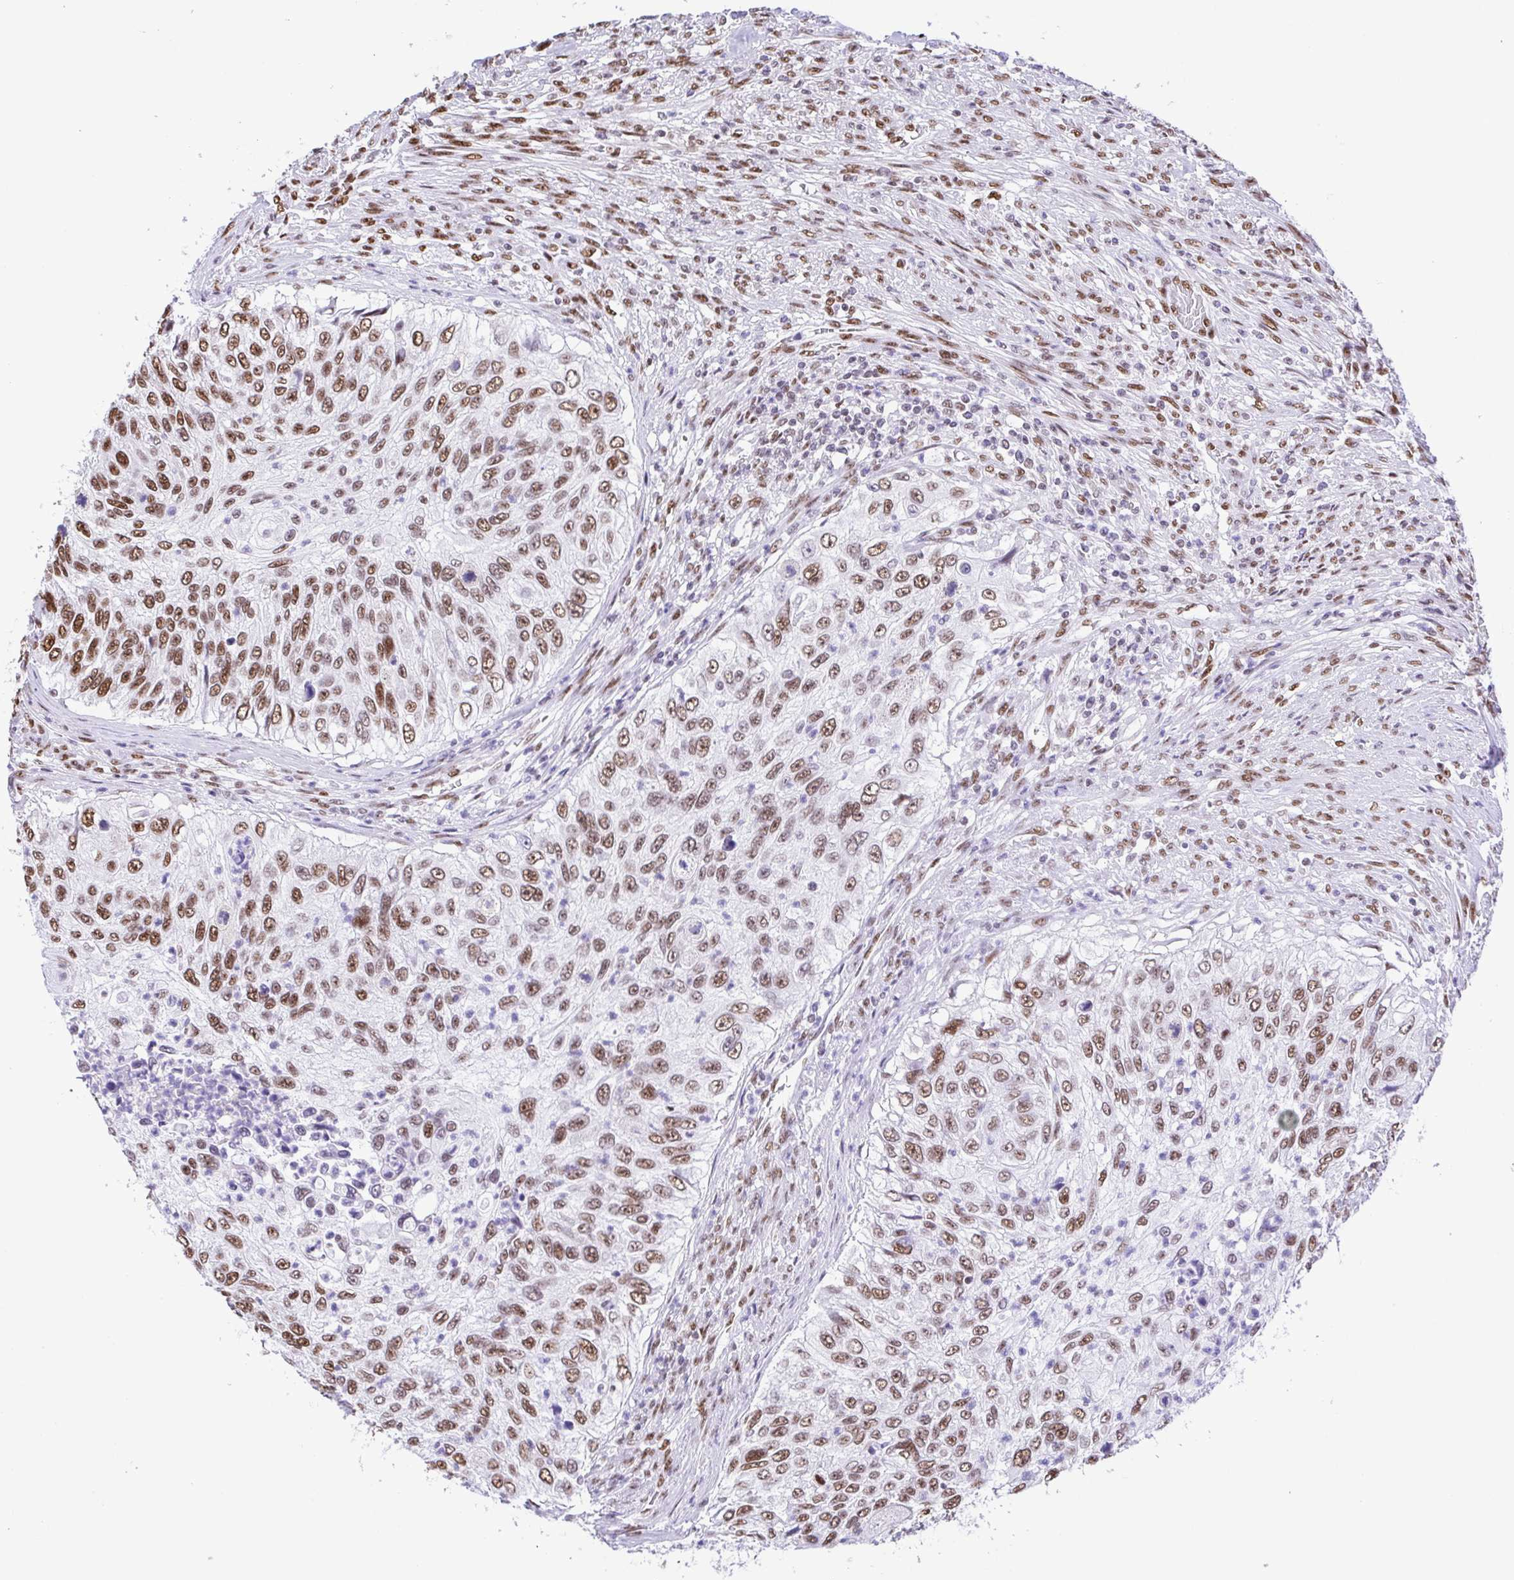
{"staining": {"intensity": "strong", "quantity": "25%-75%", "location": "nuclear"}, "tissue": "urothelial cancer", "cell_type": "Tumor cells", "image_type": "cancer", "snomed": [{"axis": "morphology", "description": "Urothelial carcinoma, High grade"}, {"axis": "topography", "description": "Urinary bladder"}], "caption": "Immunohistochemistry (IHC) micrograph of neoplastic tissue: high-grade urothelial carcinoma stained using immunohistochemistry displays high levels of strong protein expression localized specifically in the nuclear of tumor cells, appearing as a nuclear brown color.", "gene": "TRIM28", "patient": {"sex": "female", "age": 60}}